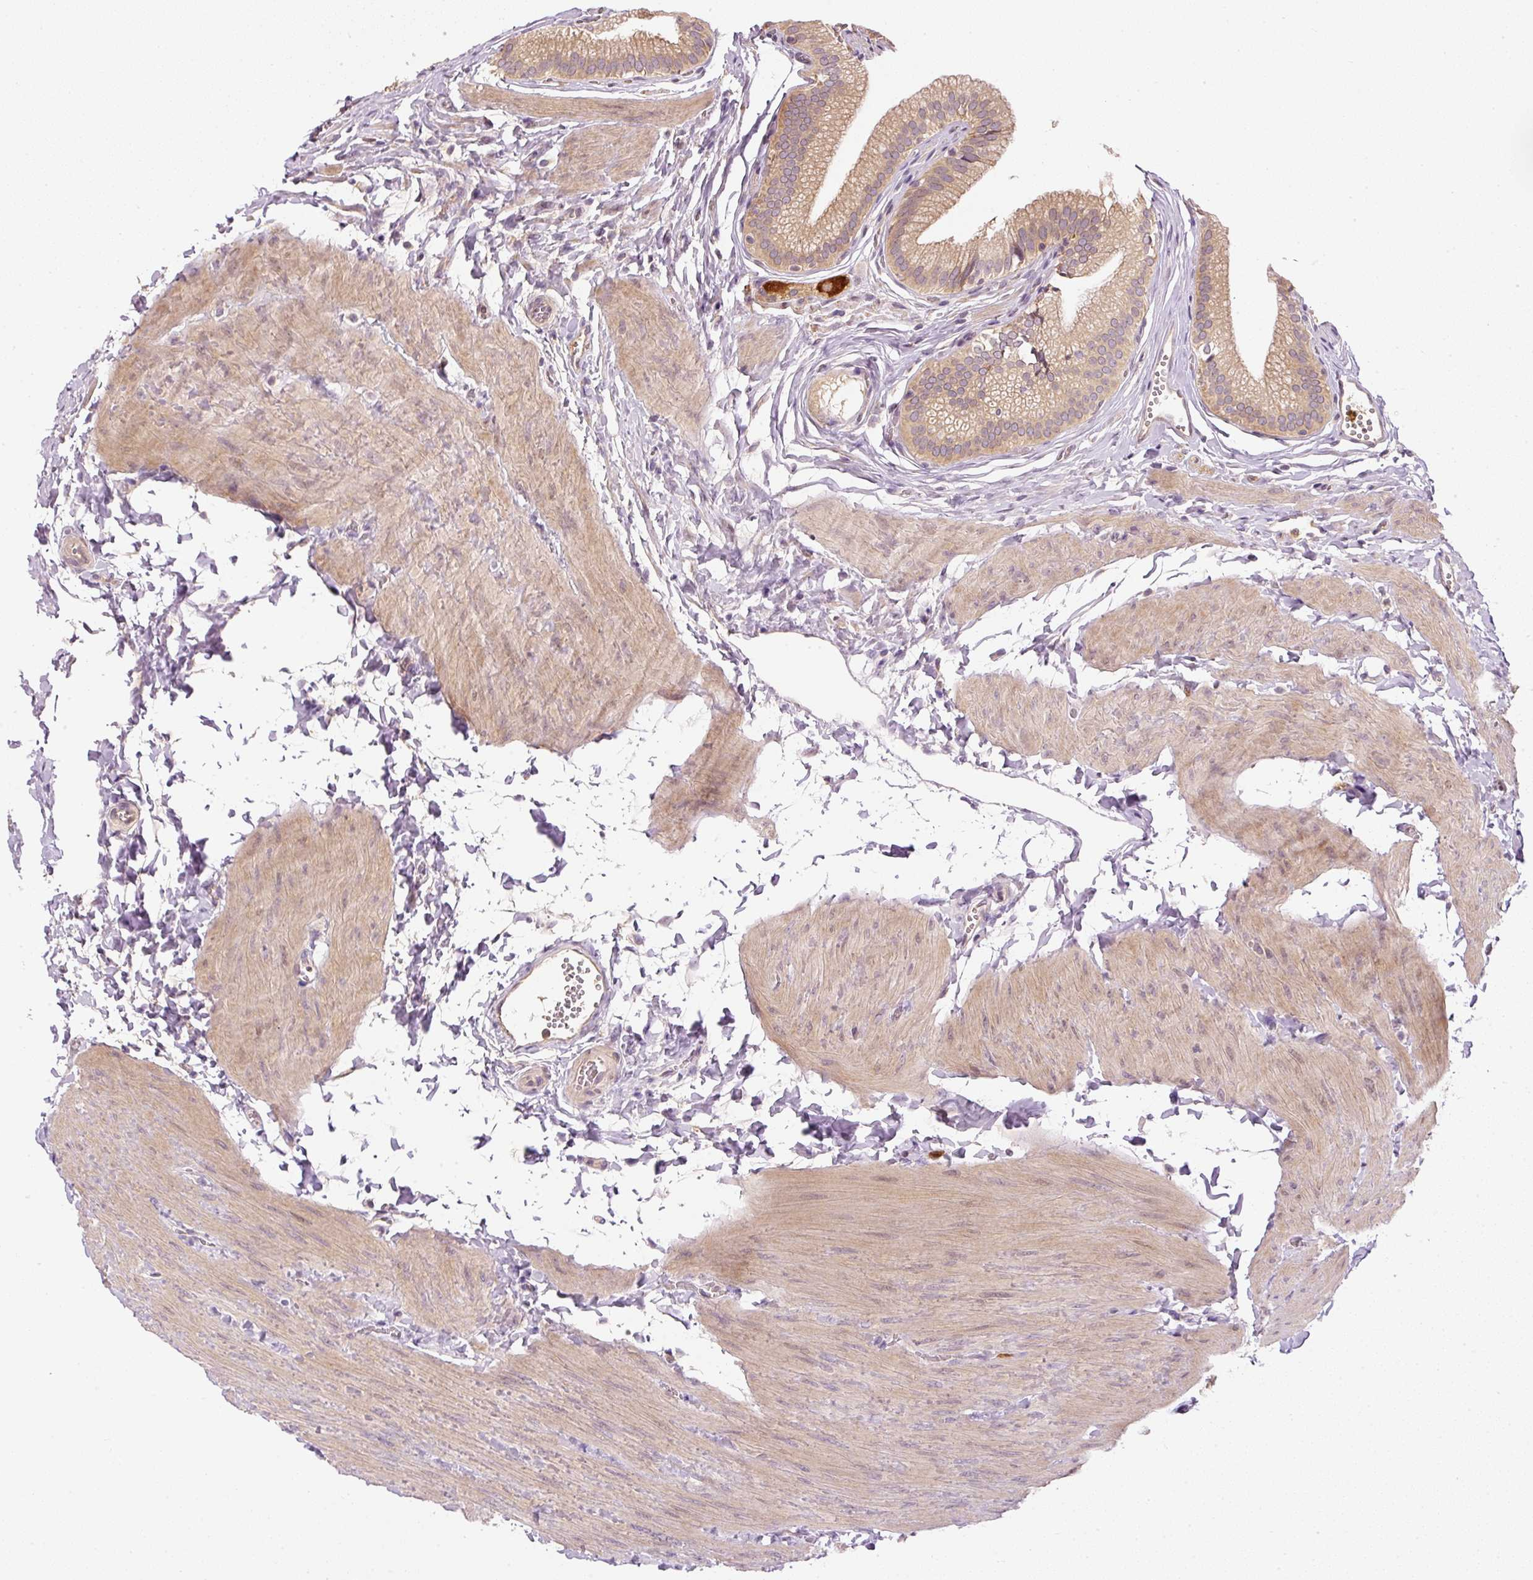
{"staining": {"intensity": "moderate", "quantity": ">75%", "location": "cytoplasmic/membranous"}, "tissue": "gallbladder", "cell_type": "Glandular cells", "image_type": "normal", "snomed": [{"axis": "morphology", "description": "Normal tissue, NOS"}, {"axis": "topography", "description": "Gallbladder"}, {"axis": "topography", "description": "Peripheral nerve tissue"}], "caption": "An image of gallbladder stained for a protein shows moderate cytoplasmic/membranous brown staining in glandular cells.", "gene": "CTTNBP2", "patient": {"sex": "male", "age": 17}}